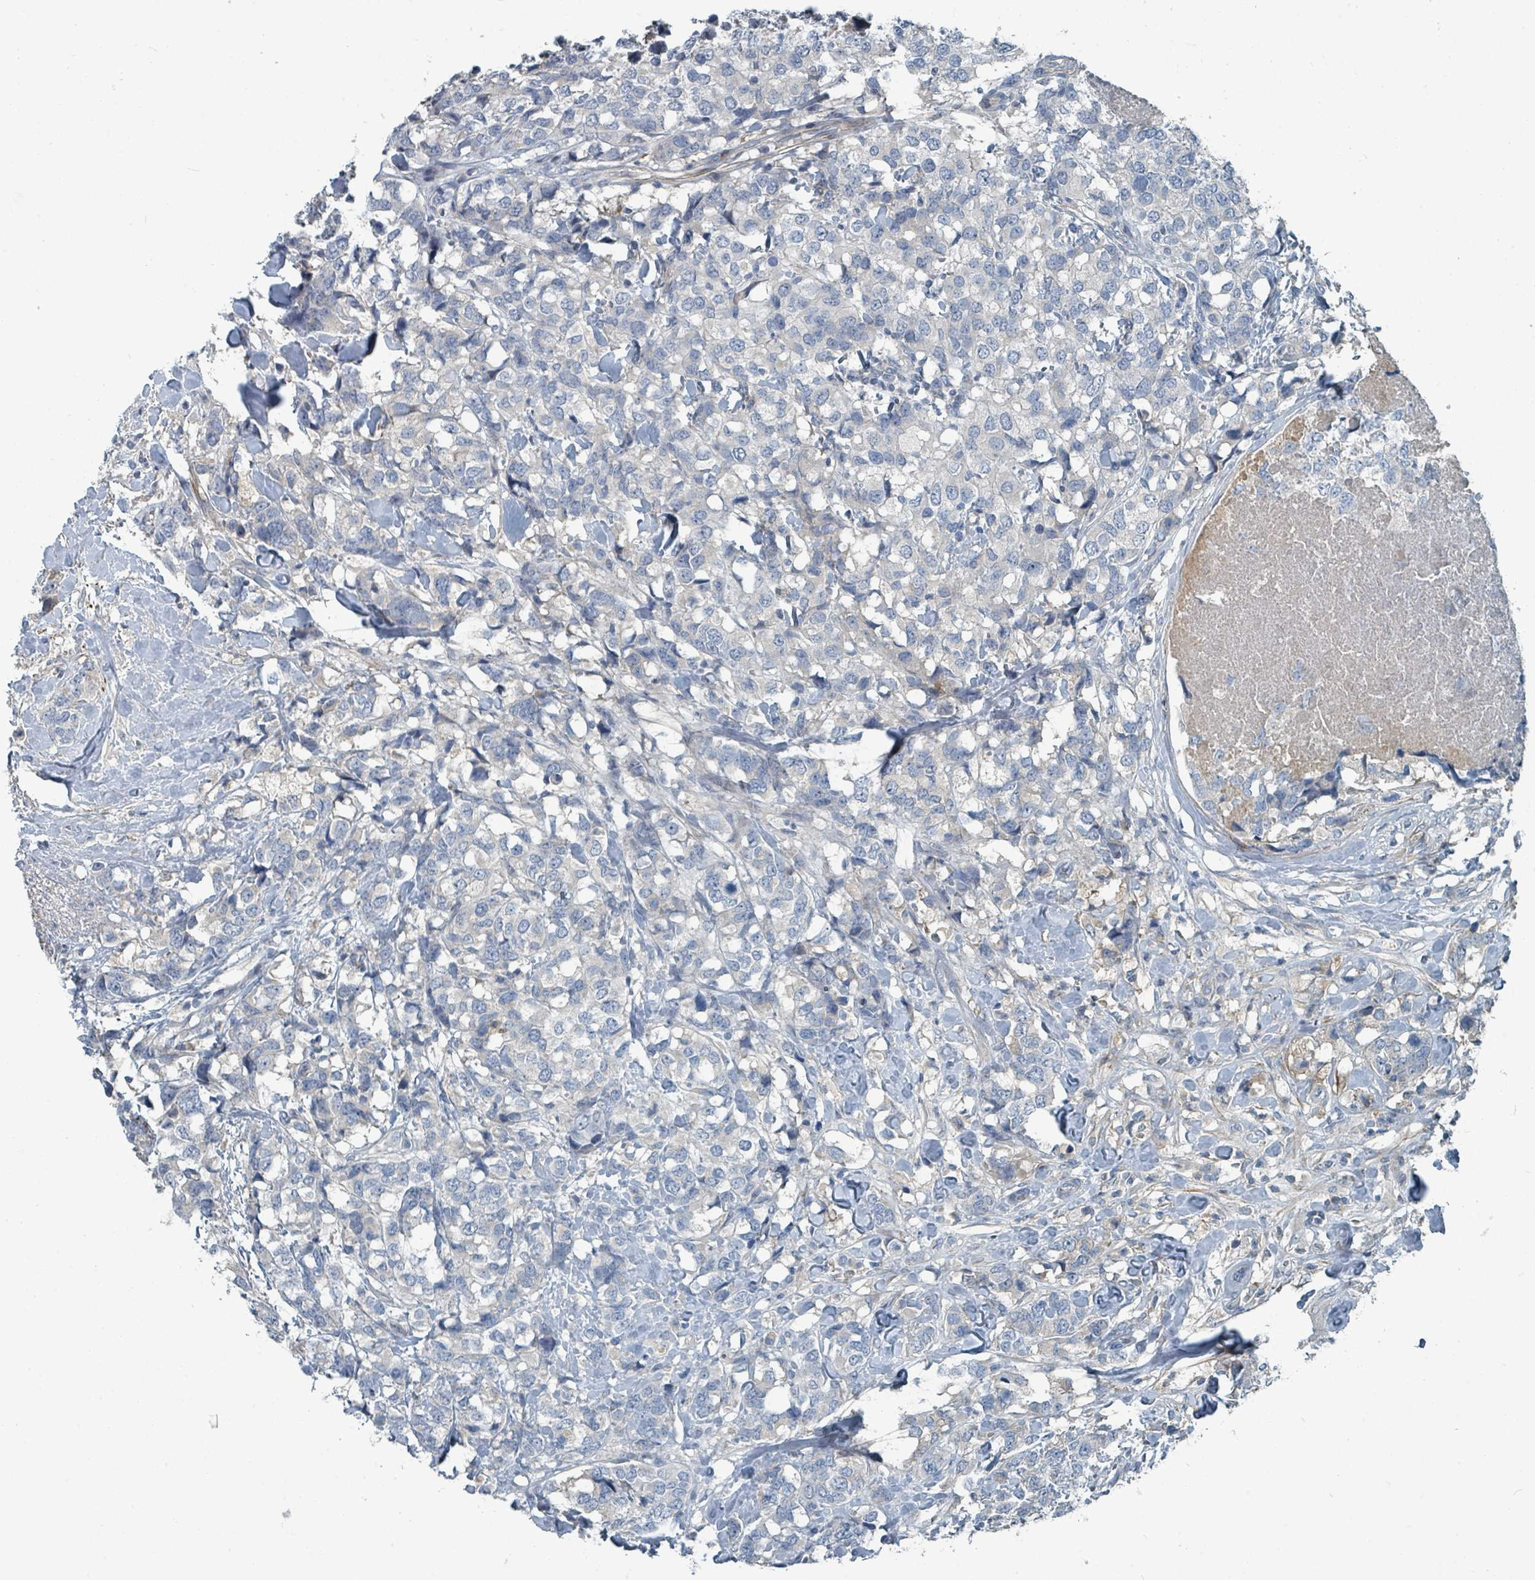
{"staining": {"intensity": "negative", "quantity": "none", "location": "none"}, "tissue": "breast cancer", "cell_type": "Tumor cells", "image_type": "cancer", "snomed": [{"axis": "morphology", "description": "Lobular carcinoma"}, {"axis": "topography", "description": "Breast"}], "caption": "IHC of human breast cancer (lobular carcinoma) exhibits no positivity in tumor cells.", "gene": "SLC44A5", "patient": {"sex": "female", "age": 59}}